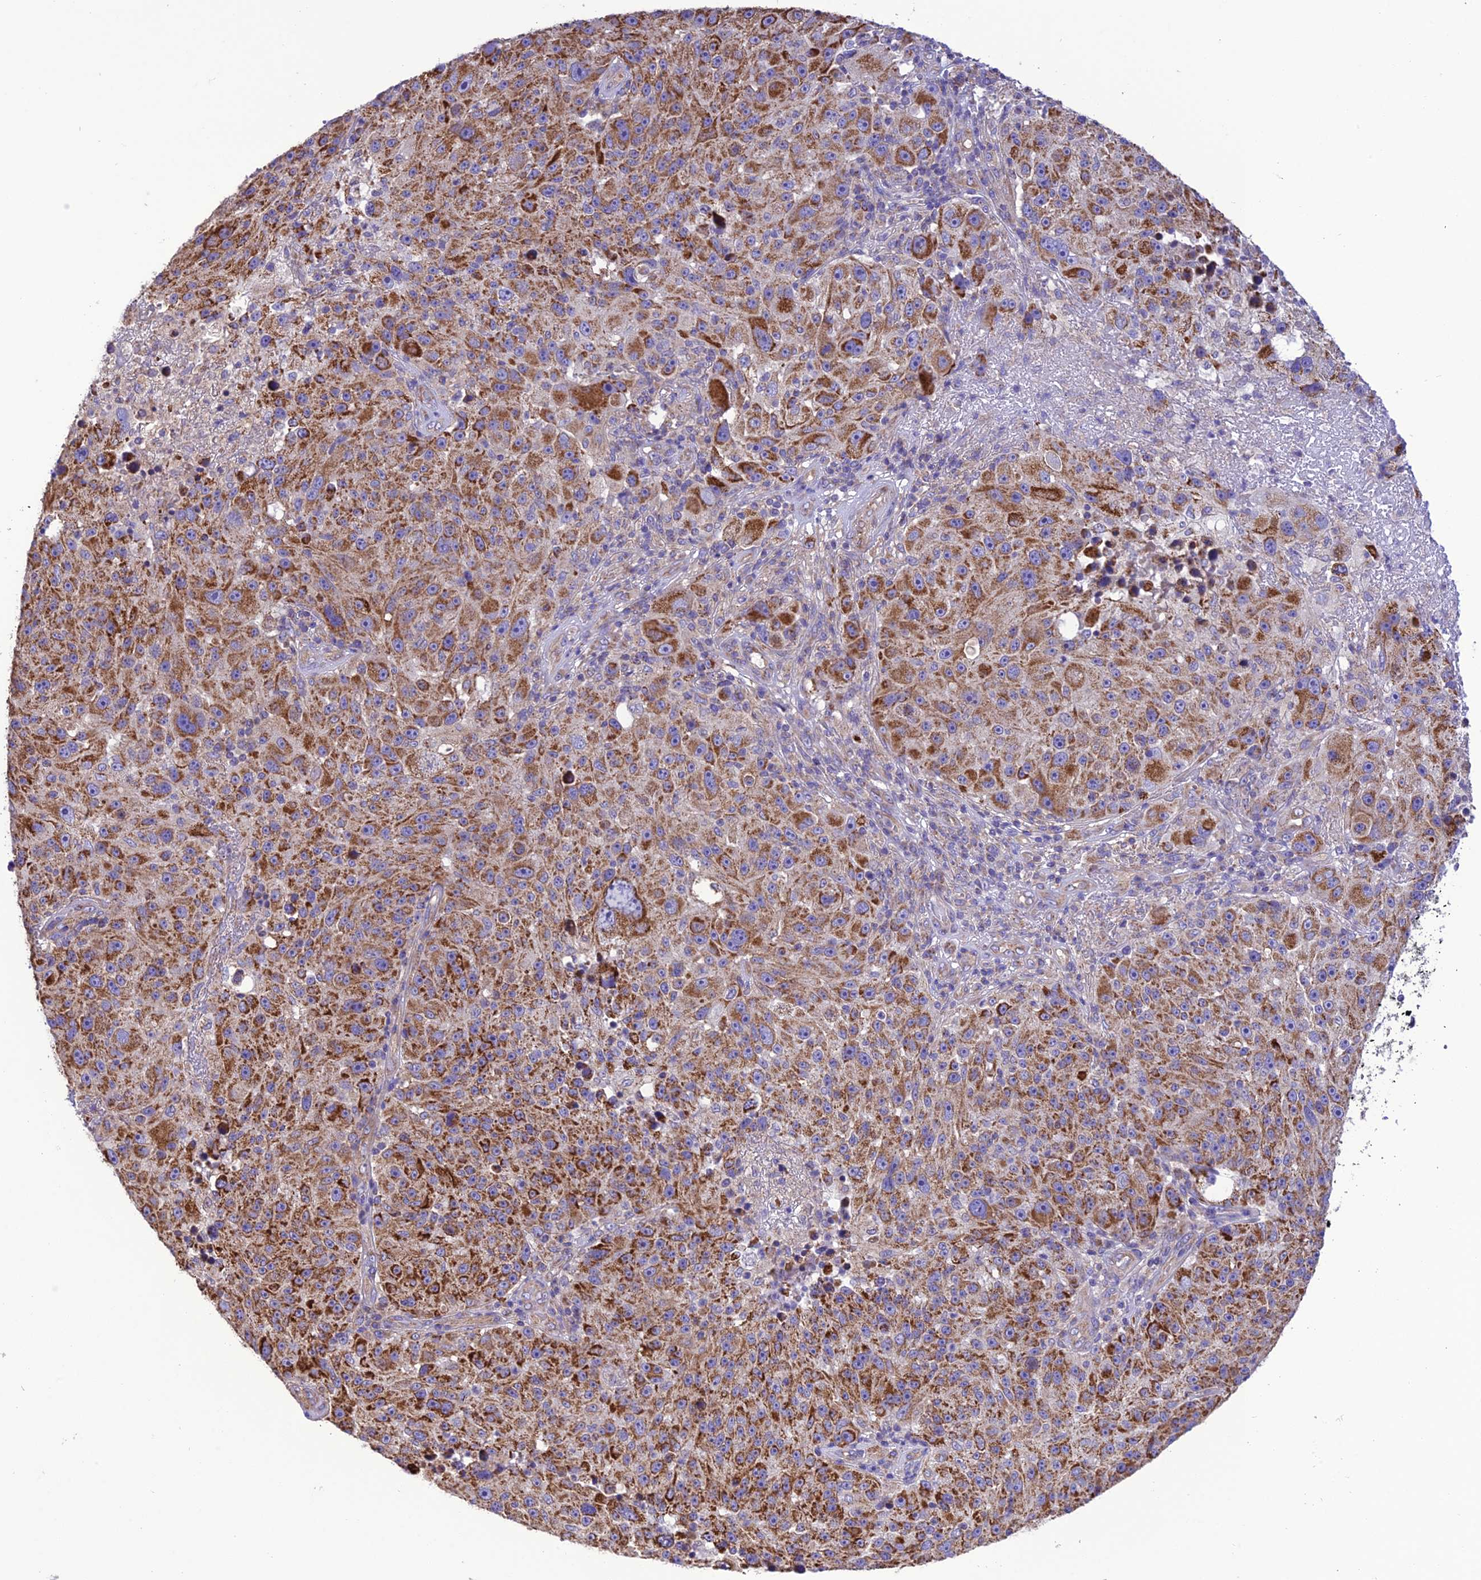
{"staining": {"intensity": "moderate", "quantity": ">75%", "location": "cytoplasmic/membranous"}, "tissue": "melanoma", "cell_type": "Tumor cells", "image_type": "cancer", "snomed": [{"axis": "morphology", "description": "Malignant melanoma, NOS"}, {"axis": "topography", "description": "Skin"}], "caption": "A brown stain highlights moderate cytoplasmic/membranous positivity of a protein in malignant melanoma tumor cells.", "gene": "MAP3K12", "patient": {"sex": "male", "age": 53}}